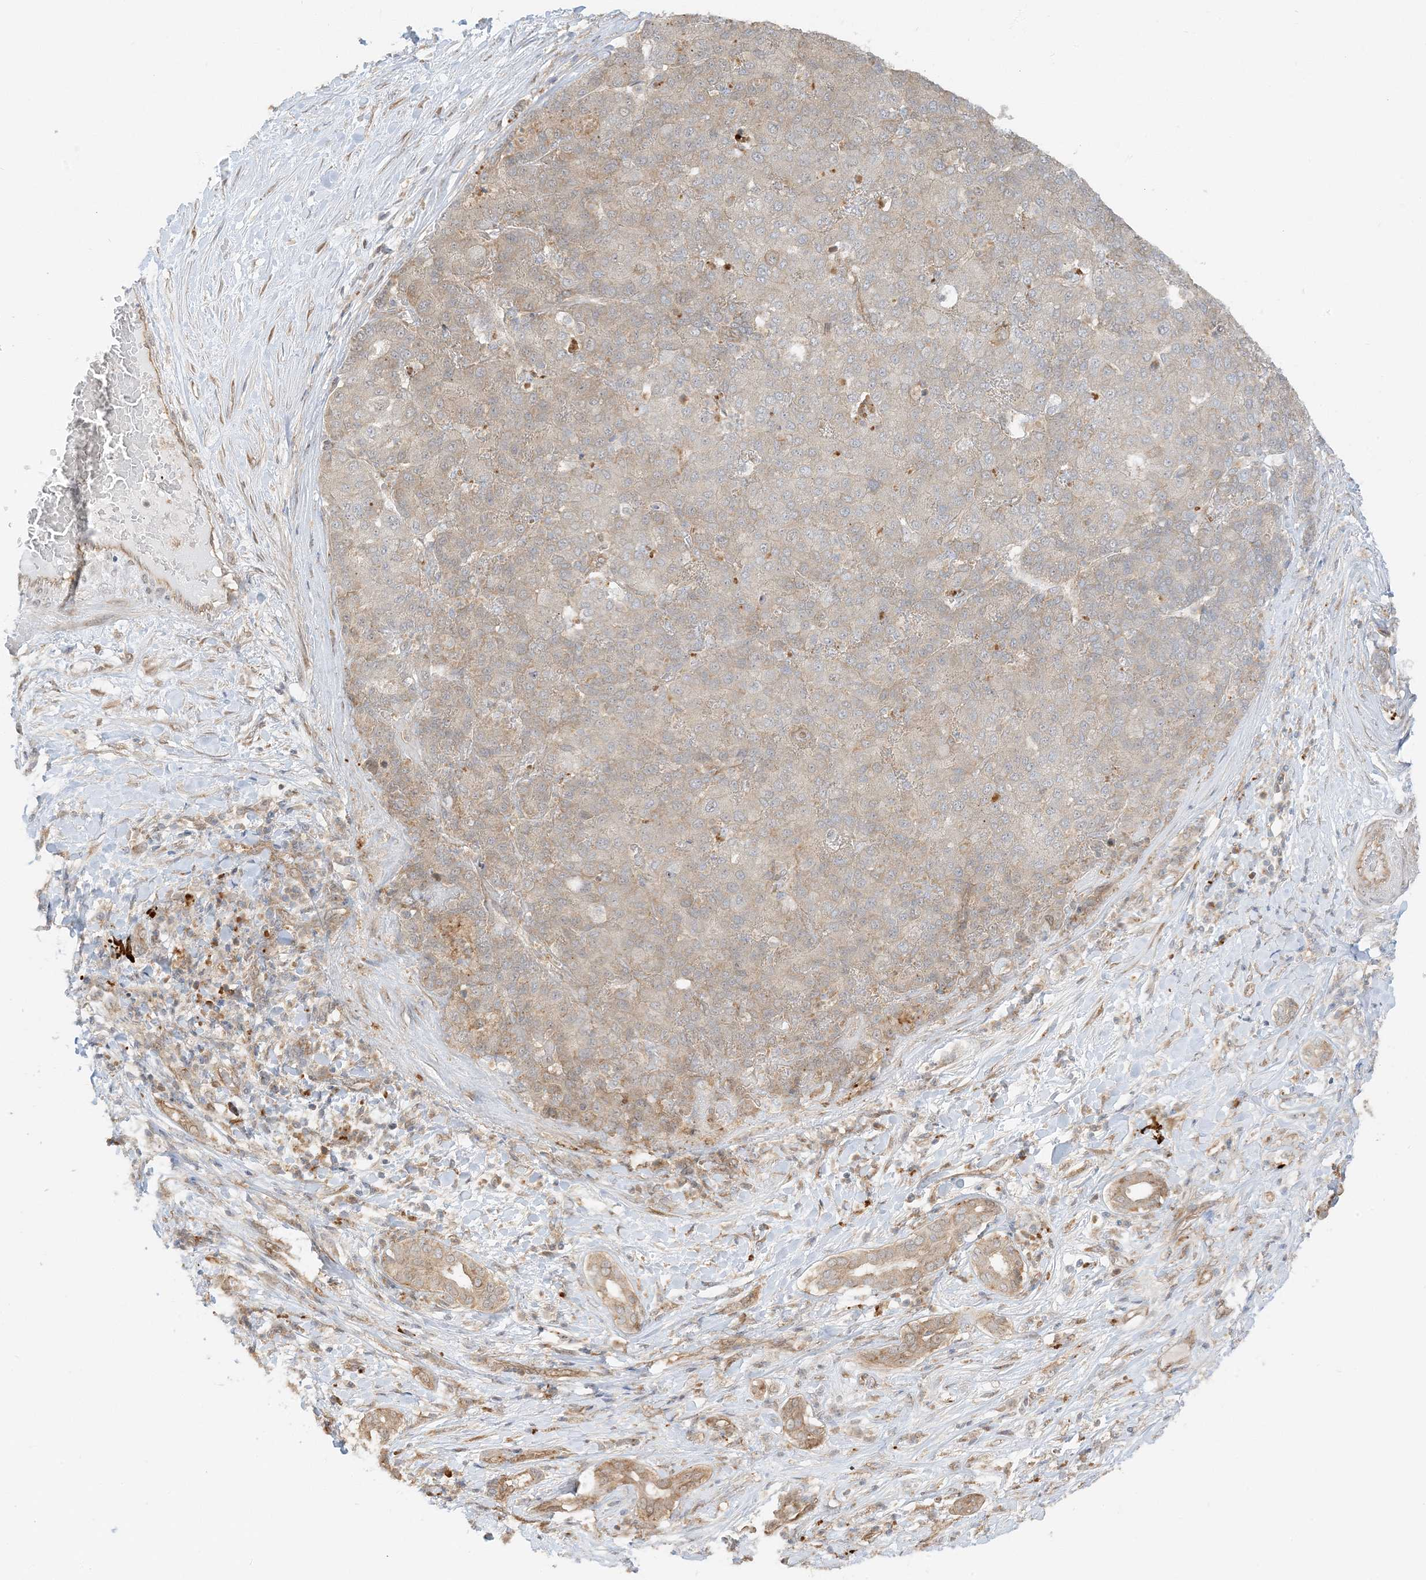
{"staining": {"intensity": "weak", "quantity": "25%-75%", "location": "cytoplasmic/membranous"}, "tissue": "liver cancer", "cell_type": "Tumor cells", "image_type": "cancer", "snomed": [{"axis": "morphology", "description": "Carcinoma, Hepatocellular, NOS"}, {"axis": "topography", "description": "Liver"}], "caption": "Liver hepatocellular carcinoma tissue displays weak cytoplasmic/membranous expression in about 25%-75% of tumor cells (brown staining indicates protein expression, while blue staining denotes nuclei).", "gene": "UBAP2L", "patient": {"sex": "male", "age": 65}}